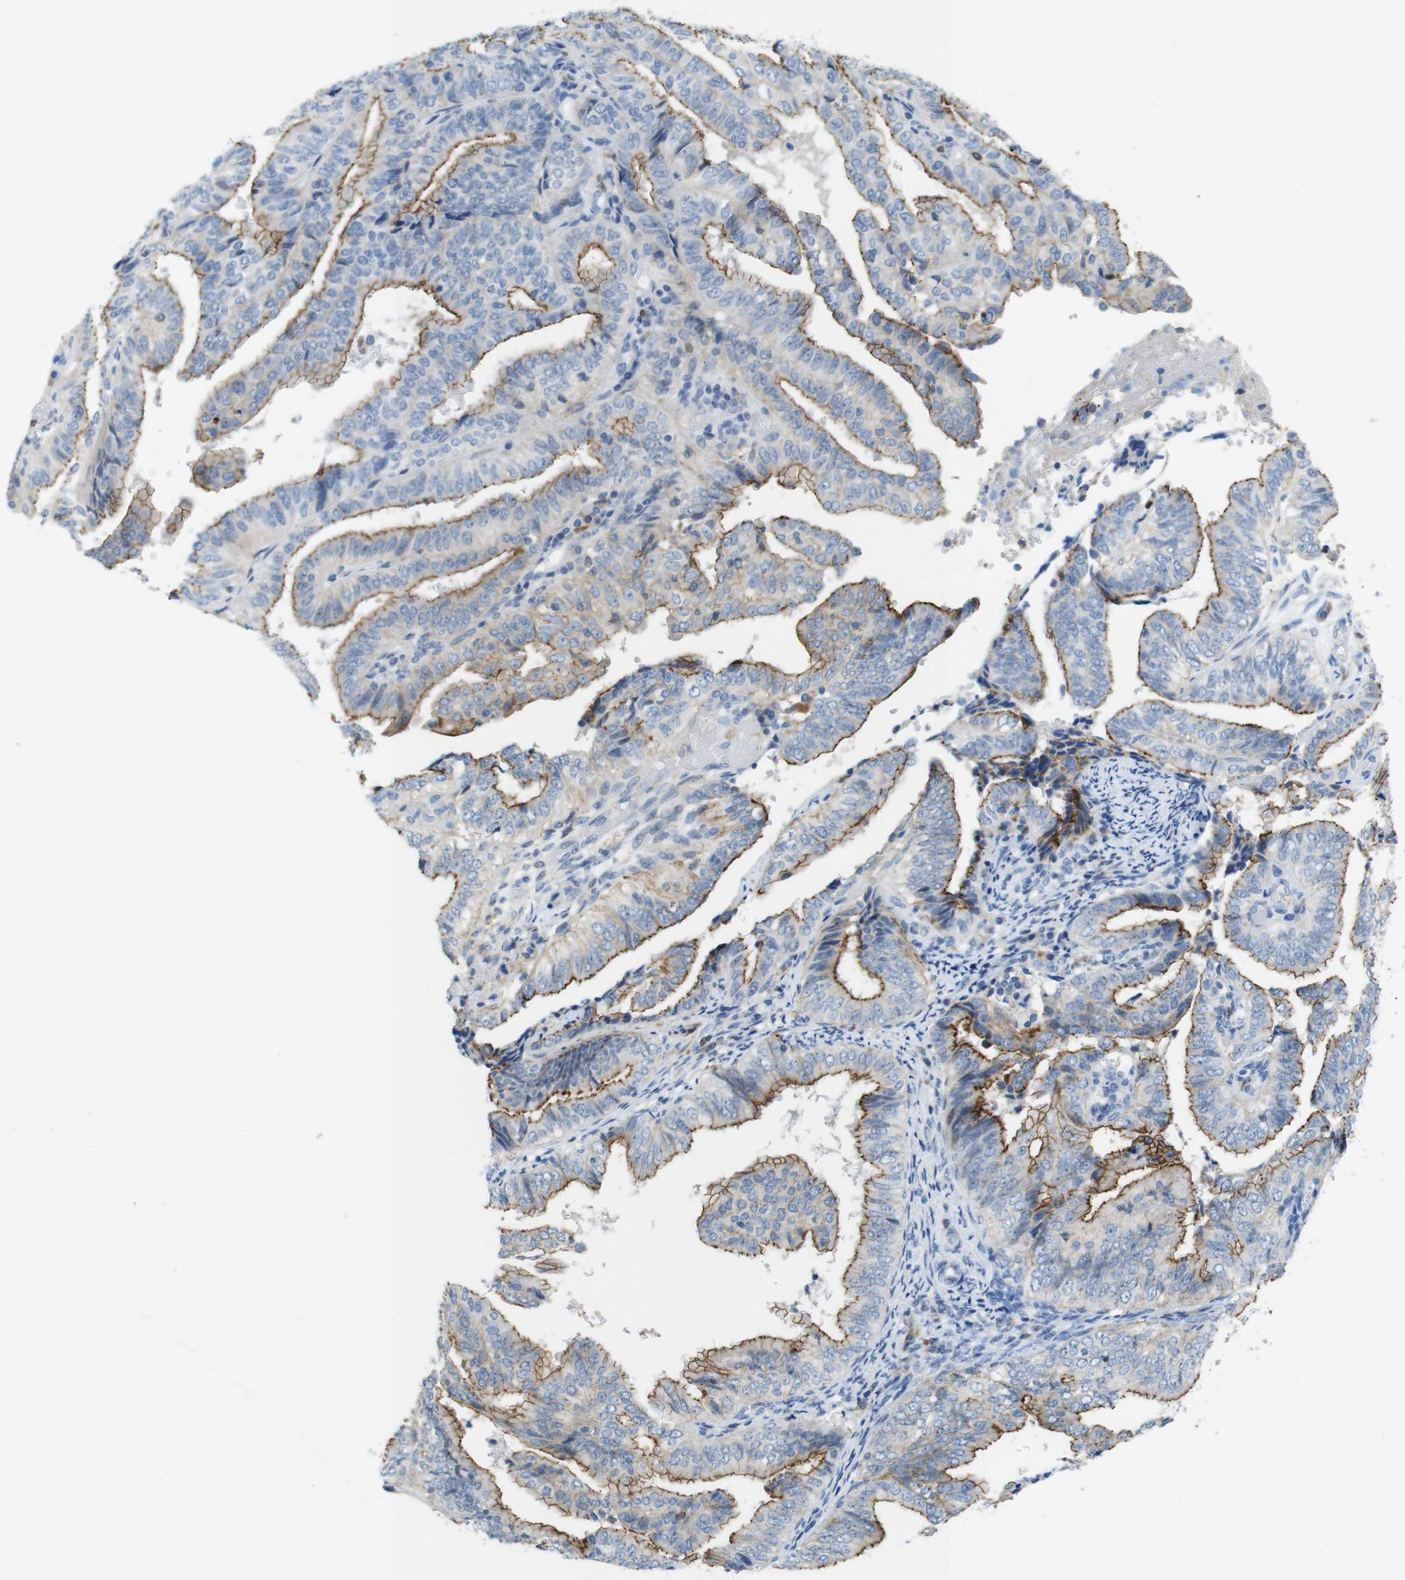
{"staining": {"intensity": "moderate", "quantity": "25%-75%", "location": "cytoplasmic/membranous"}, "tissue": "endometrial cancer", "cell_type": "Tumor cells", "image_type": "cancer", "snomed": [{"axis": "morphology", "description": "Adenocarcinoma, NOS"}, {"axis": "topography", "description": "Endometrium"}], "caption": "Immunohistochemistry of endometrial adenocarcinoma displays medium levels of moderate cytoplasmic/membranous positivity in about 25%-75% of tumor cells.", "gene": "TJP3", "patient": {"sex": "female", "age": 58}}